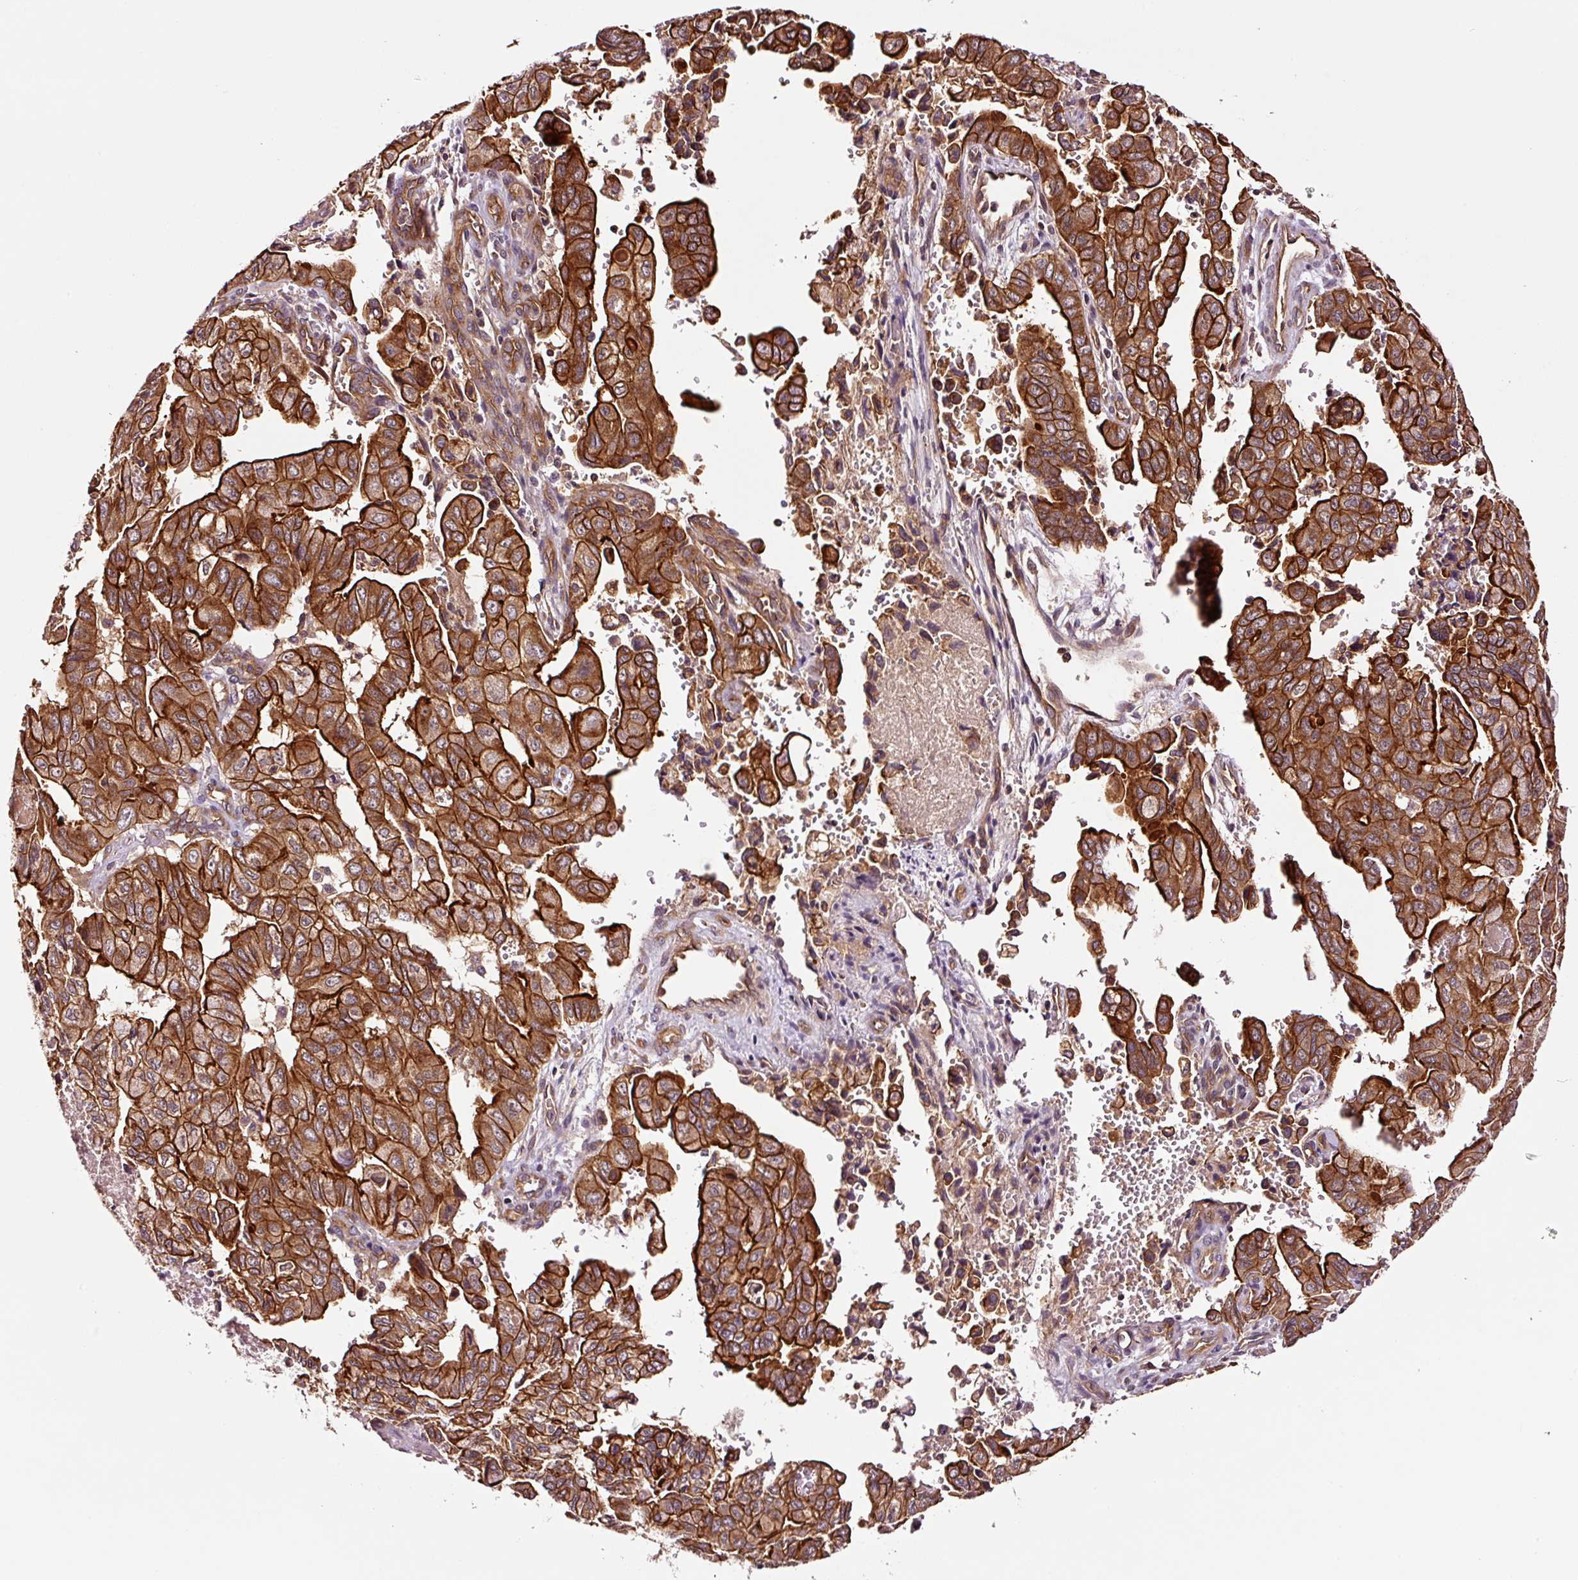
{"staining": {"intensity": "strong", "quantity": ">75%", "location": "cytoplasmic/membranous"}, "tissue": "pancreatic cancer", "cell_type": "Tumor cells", "image_type": "cancer", "snomed": [{"axis": "morphology", "description": "Adenocarcinoma, NOS"}, {"axis": "topography", "description": "Pancreas"}], "caption": "This is a micrograph of immunohistochemistry (IHC) staining of adenocarcinoma (pancreatic), which shows strong staining in the cytoplasmic/membranous of tumor cells.", "gene": "METAP1", "patient": {"sex": "male", "age": 51}}